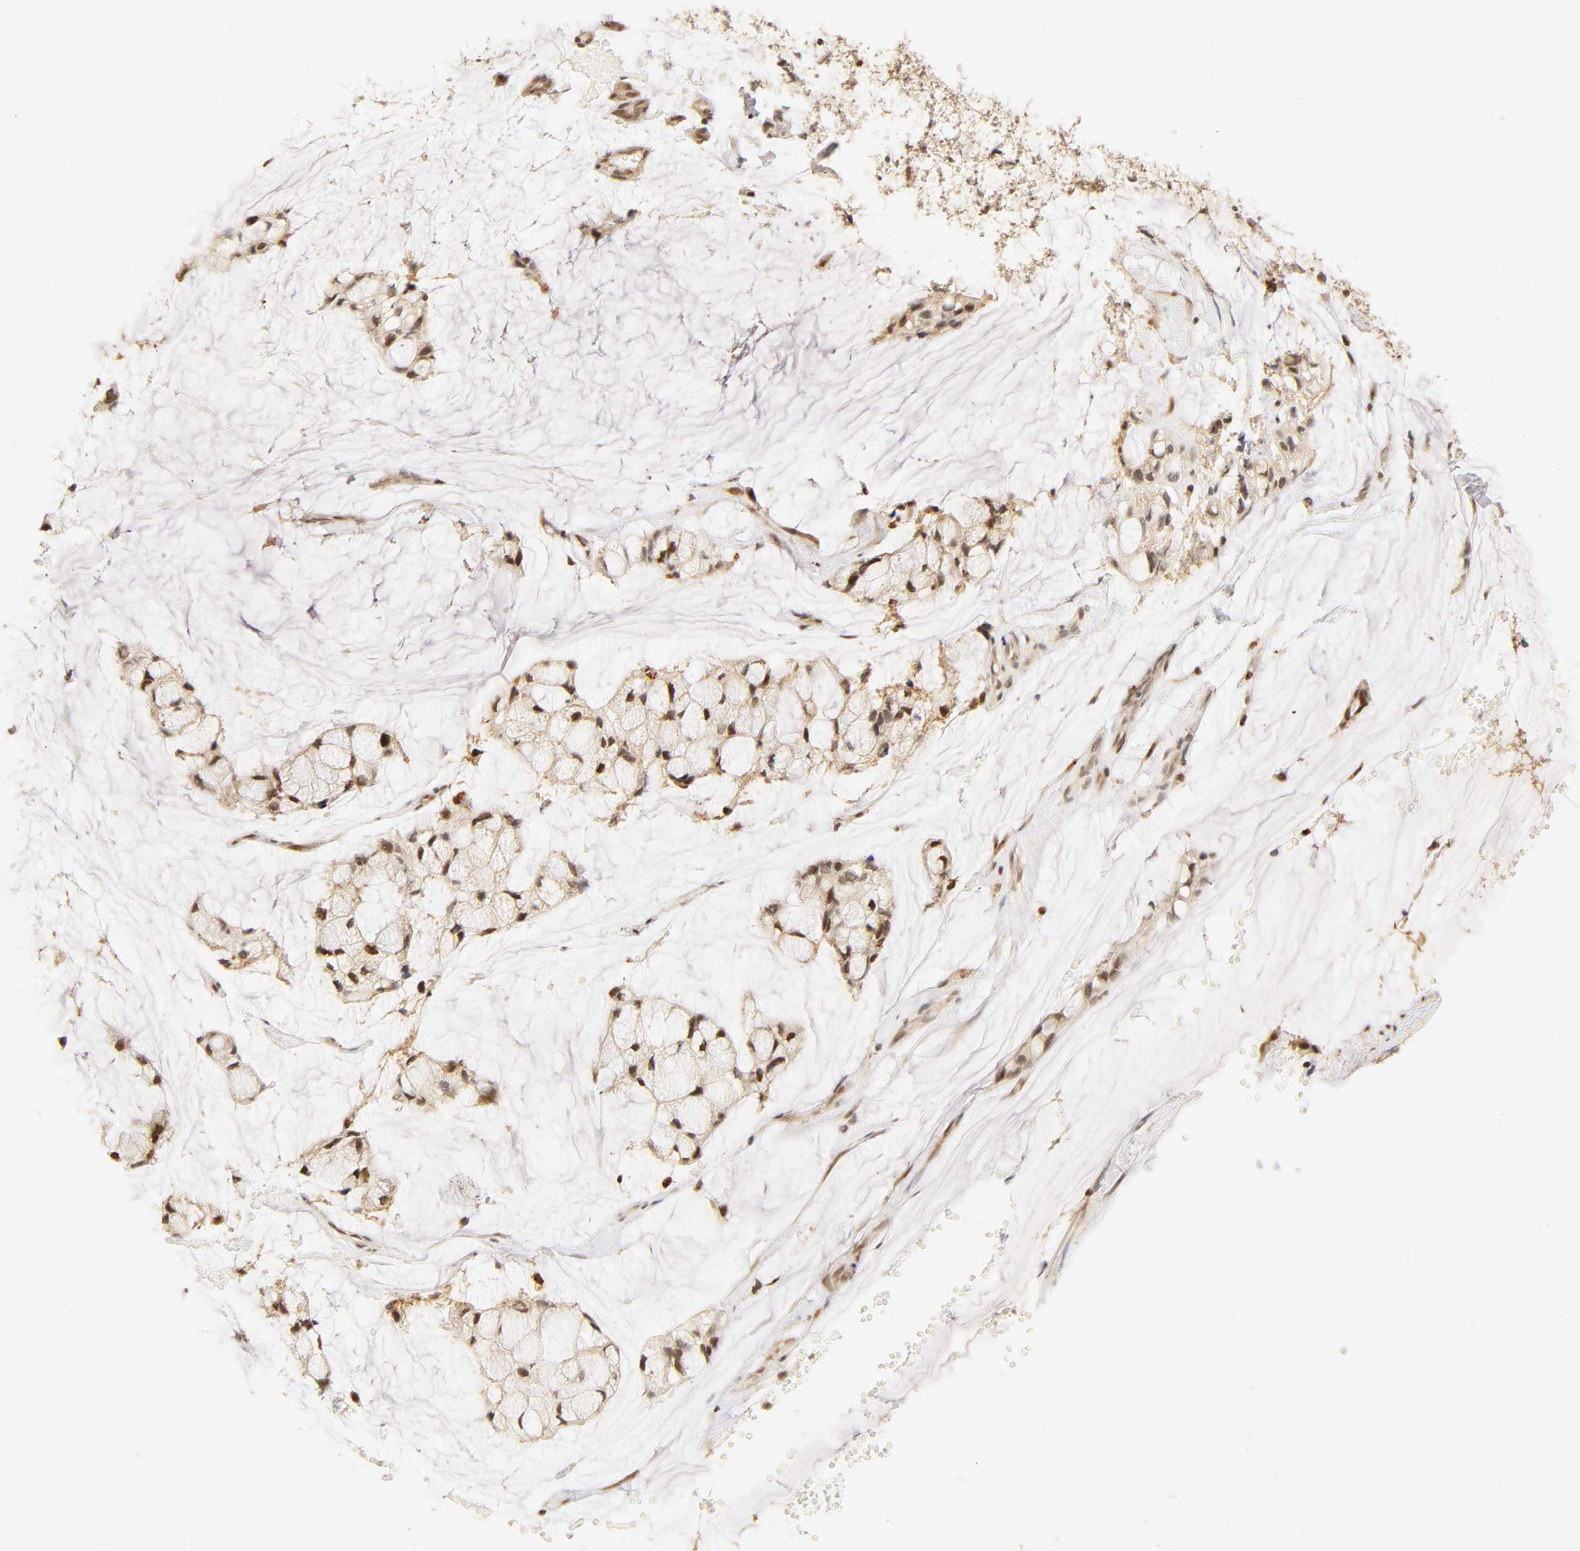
{"staining": {"intensity": "weak", "quantity": "25%-75%", "location": "cytoplasmic/membranous,nuclear"}, "tissue": "ovarian cancer", "cell_type": "Tumor cells", "image_type": "cancer", "snomed": [{"axis": "morphology", "description": "Cystadenocarcinoma, mucinous, NOS"}, {"axis": "topography", "description": "Ovary"}], "caption": "Tumor cells exhibit weak cytoplasmic/membranous and nuclear positivity in about 25%-75% of cells in ovarian mucinous cystadenocarcinoma. (IHC, brightfield microscopy, high magnification).", "gene": "TAF10", "patient": {"sex": "female", "age": 39}}